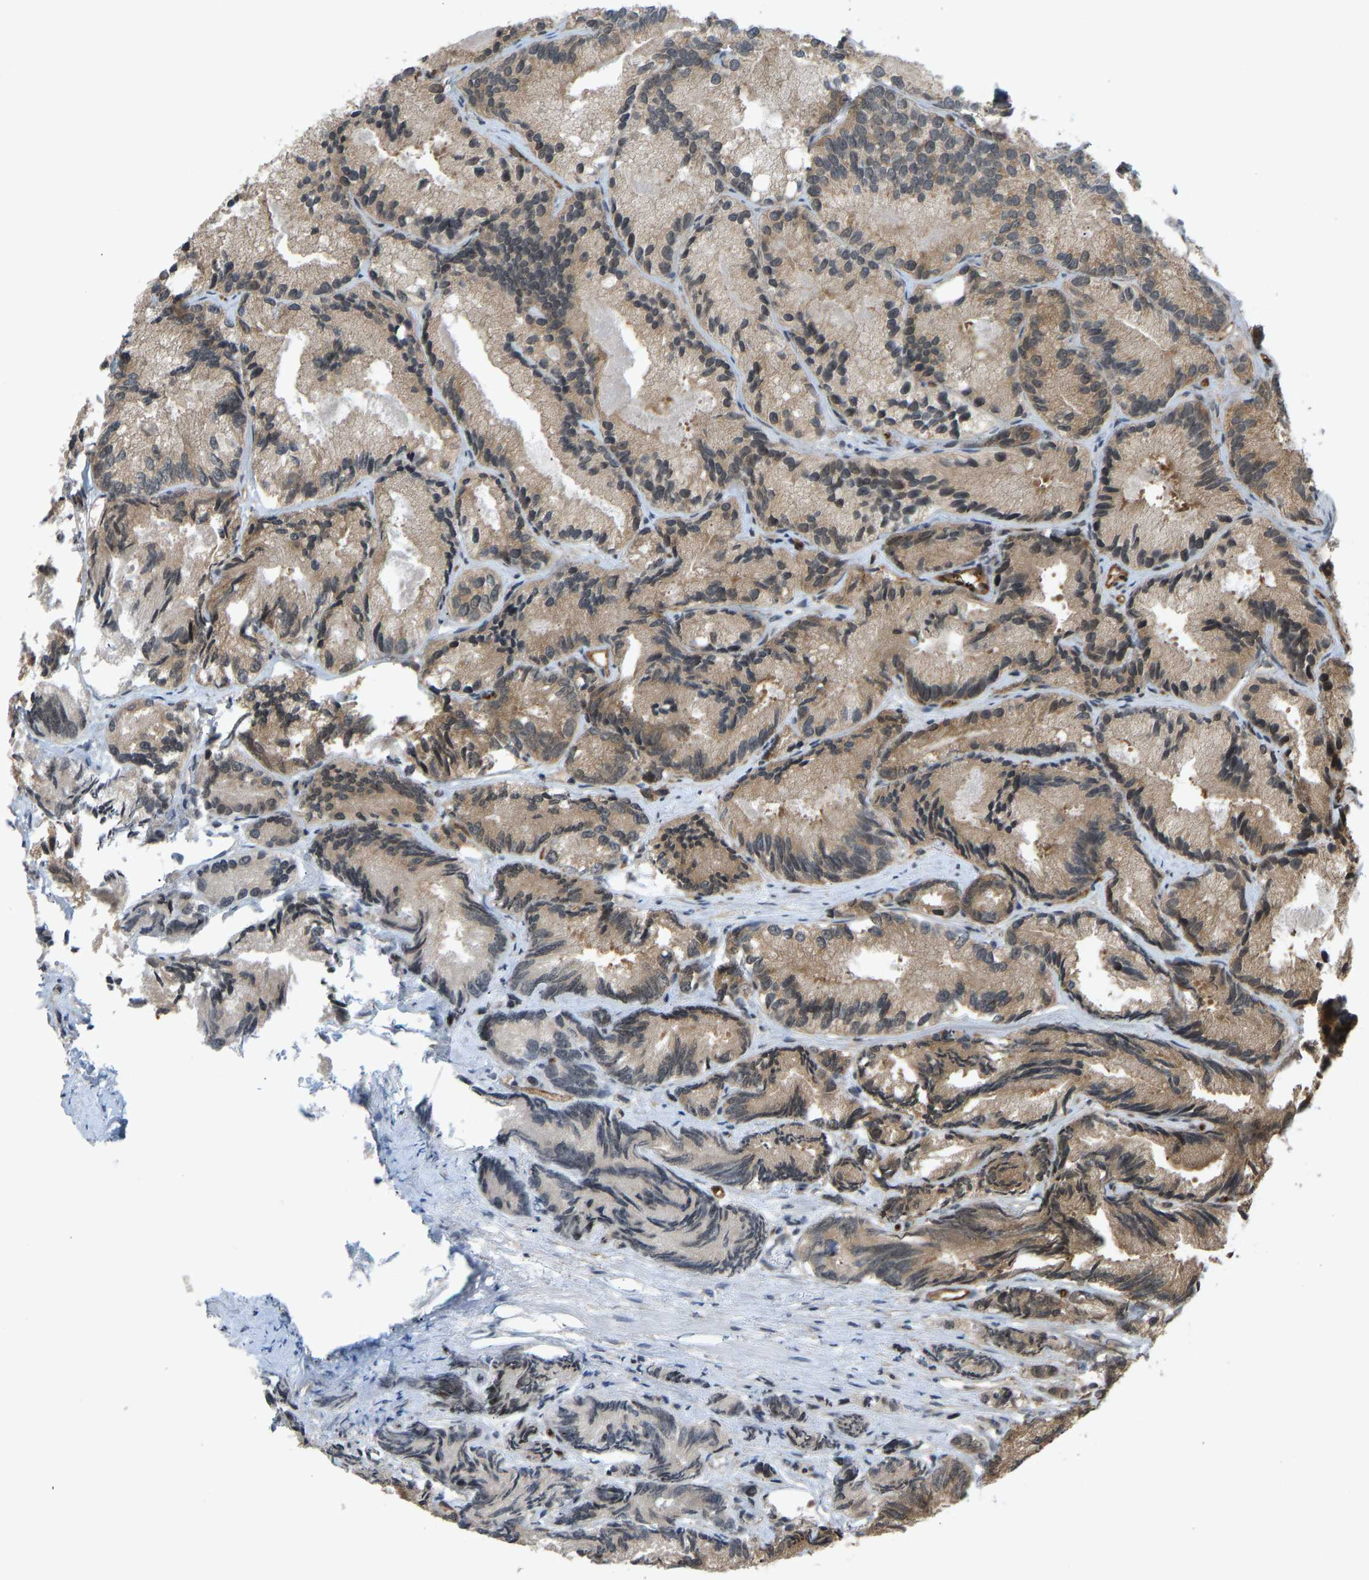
{"staining": {"intensity": "moderate", "quantity": ">75%", "location": "cytoplasmic/membranous"}, "tissue": "prostate cancer", "cell_type": "Tumor cells", "image_type": "cancer", "snomed": [{"axis": "morphology", "description": "Adenocarcinoma, Low grade"}, {"axis": "topography", "description": "Prostate"}], "caption": "Protein positivity by IHC displays moderate cytoplasmic/membranous positivity in about >75% of tumor cells in prostate adenocarcinoma (low-grade).", "gene": "CCT8", "patient": {"sex": "male", "age": 89}}